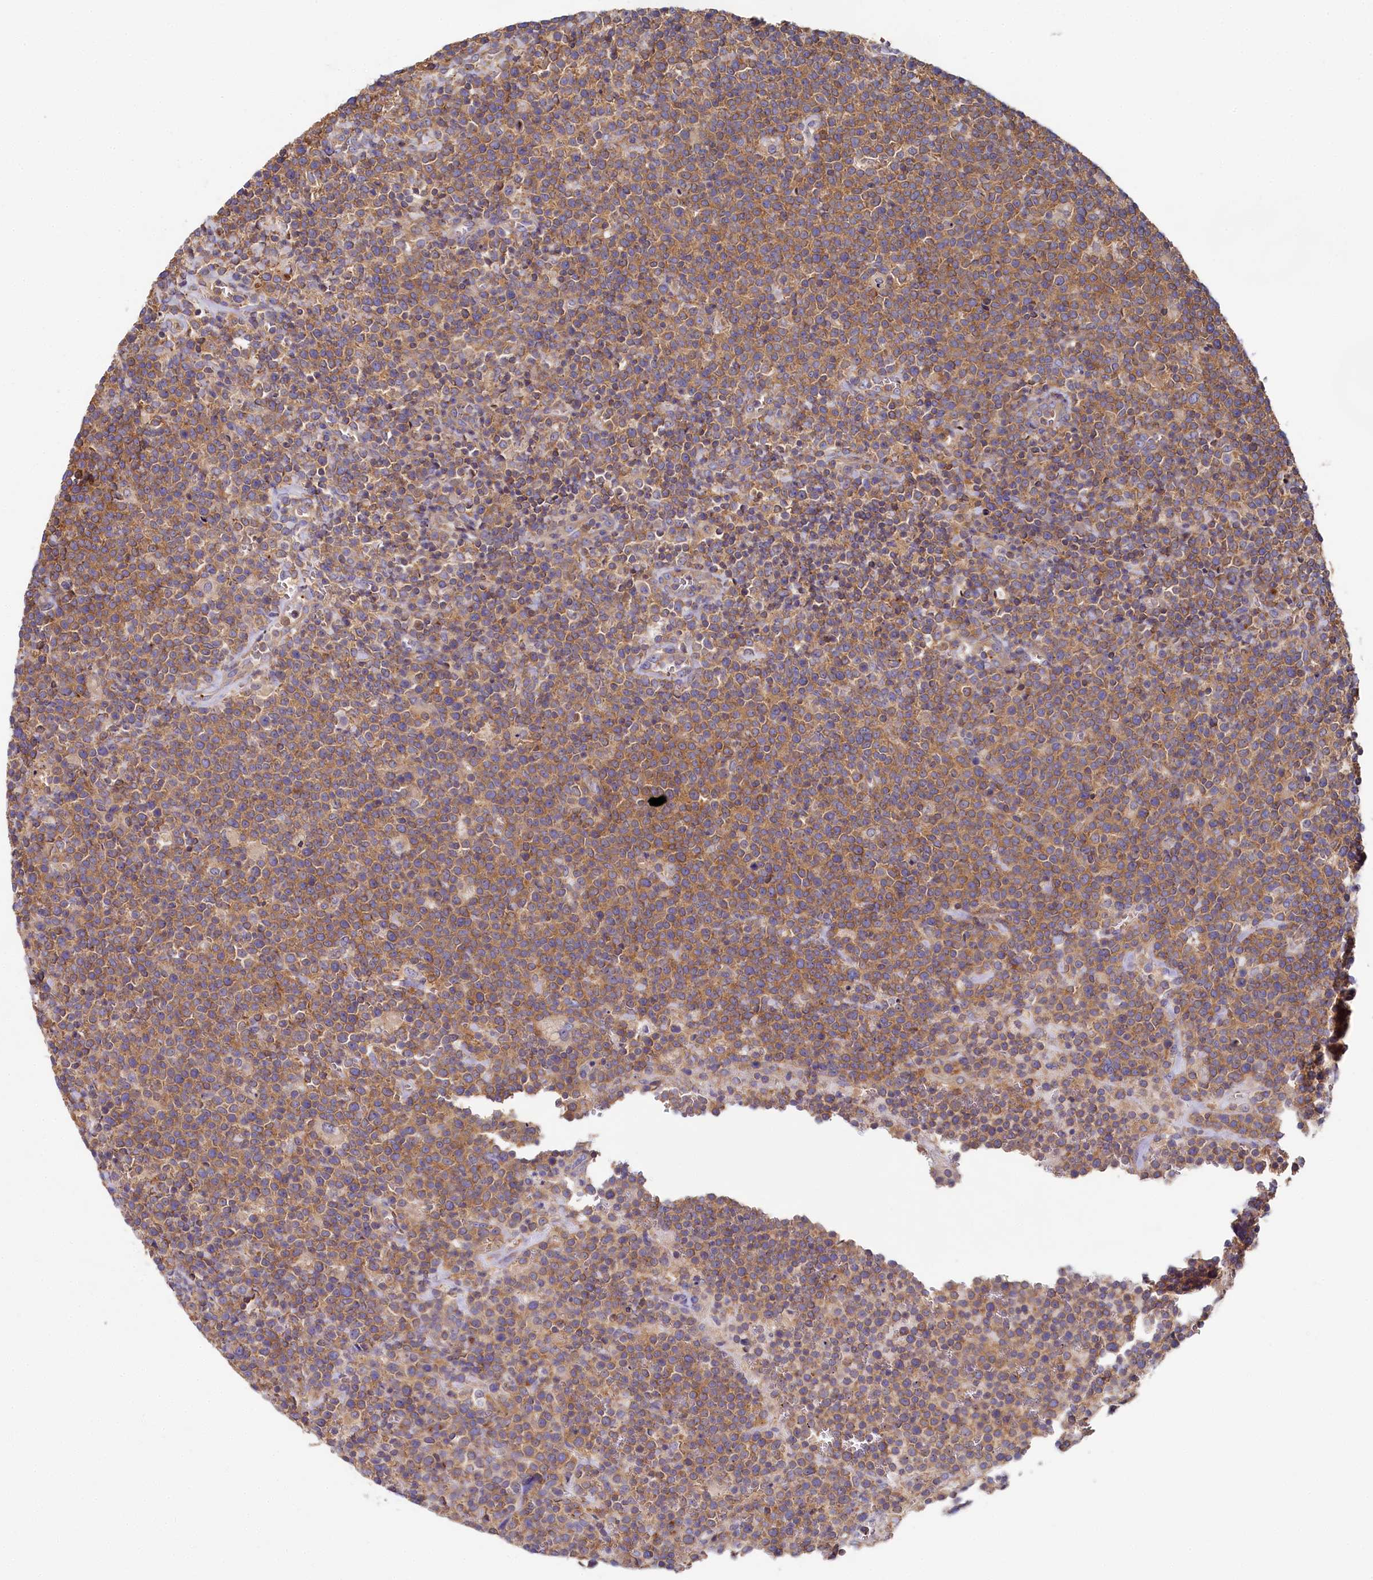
{"staining": {"intensity": "moderate", "quantity": ">75%", "location": "cytoplasmic/membranous"}, "tissue": "lymphoma", "cell_type": "Tumor cells", "image_type": "cancer", "snomed": [{"axis": "morphology", "description": "Malignant lymphoma, non-Hodgkin's type, High grade"}, {"axis": "topography", "description": "Lymph node"}], "caption": "Tumor cells exhibit medium levels of moderate cytoplasmic/membranous expression in approximately >75% of cells in lymphoma.", "gene": "PPIP5K1", "patient": {"sex": "male", "age": 61}}